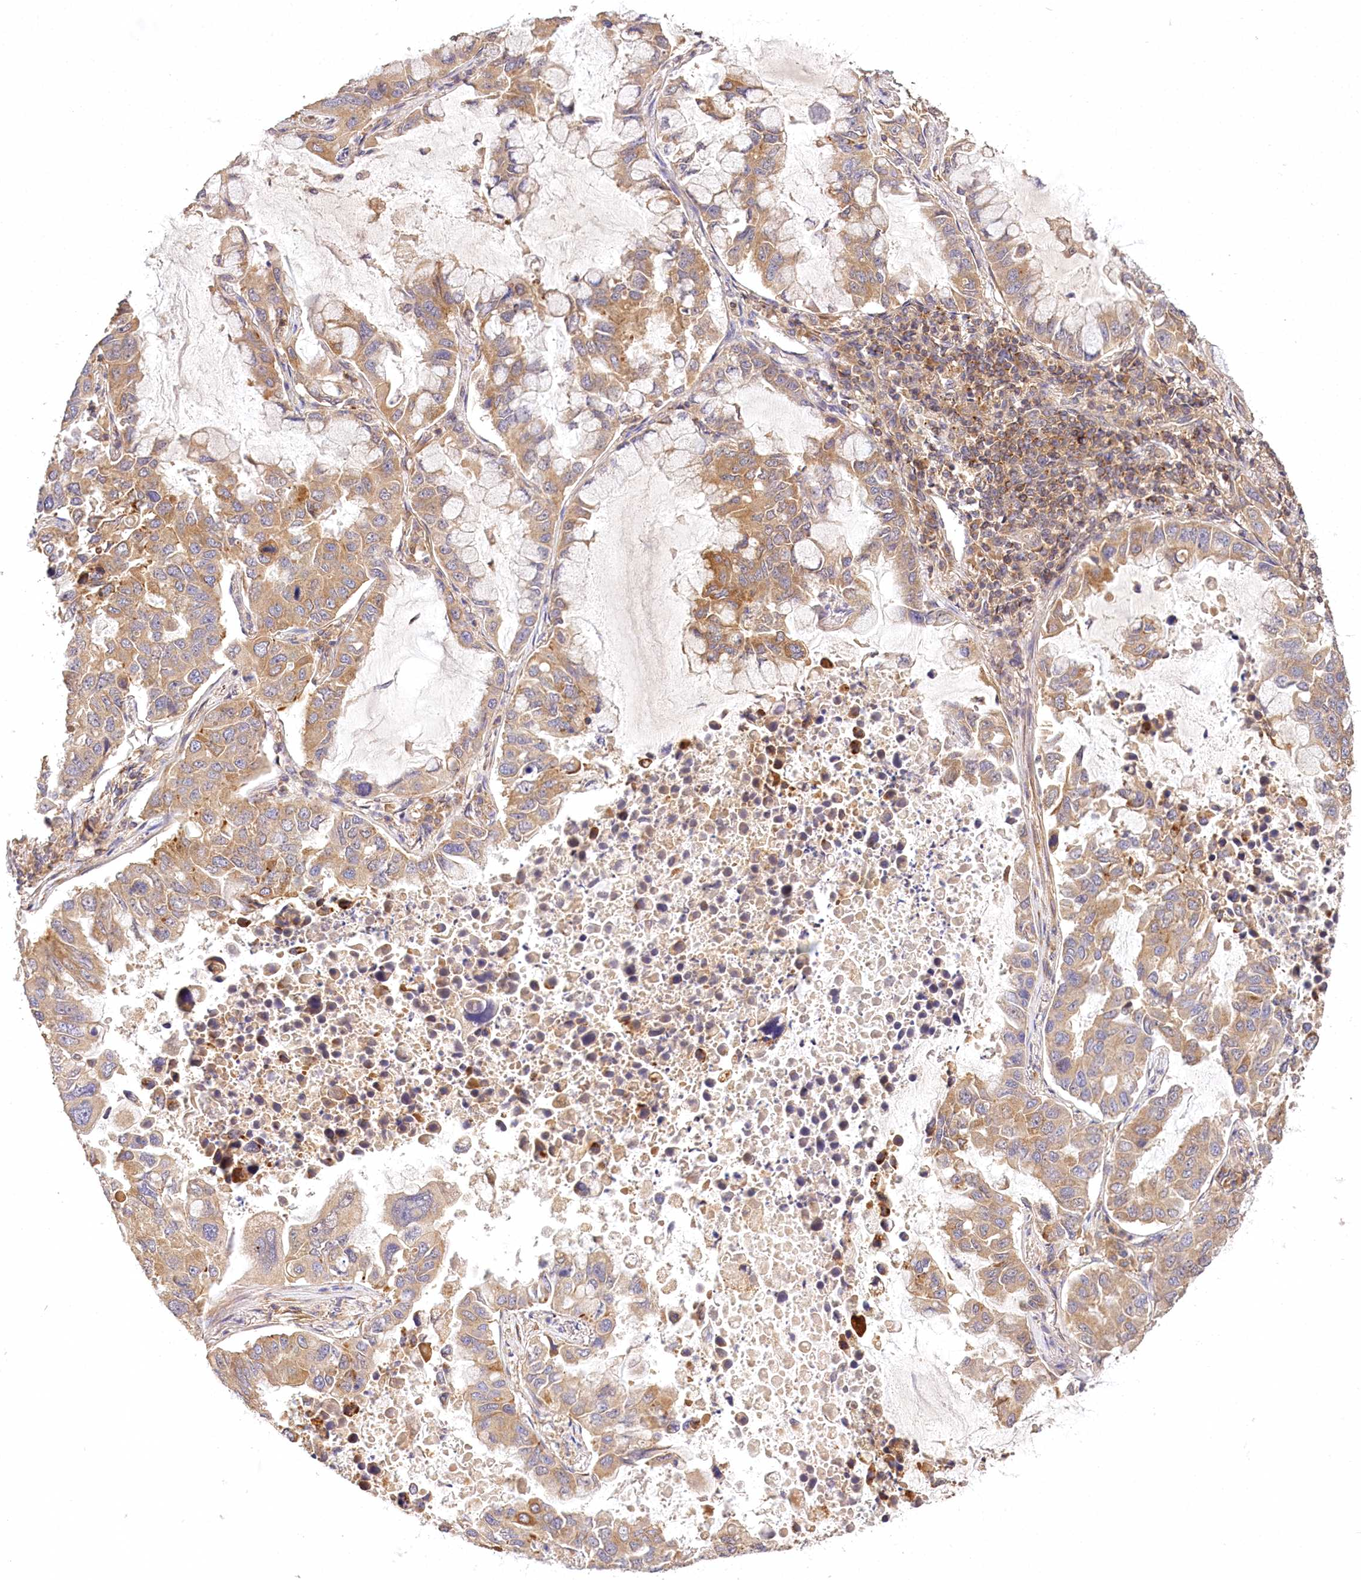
{"staining": {"intensity": "moderate", "quantity": ">75%", "location": "cytoplasmic/membranous"}, "tissue": "lung cancer", "cell_type": "Tumor cells", "image_type": "cancer", "snomed": [{"axis": "morphology", "description": "Adenocarcinoma, NOS"}, {"axis": "topography", "description": "Lung"}], "caption": "Moderate cytoplasmic/membranous staining for a protein is present in about >75% of tumor cells of lung adenocarcinoma using immunohistochemistry.", "gene": "LSS", "patient": {"sex": "male", "age": 64}}